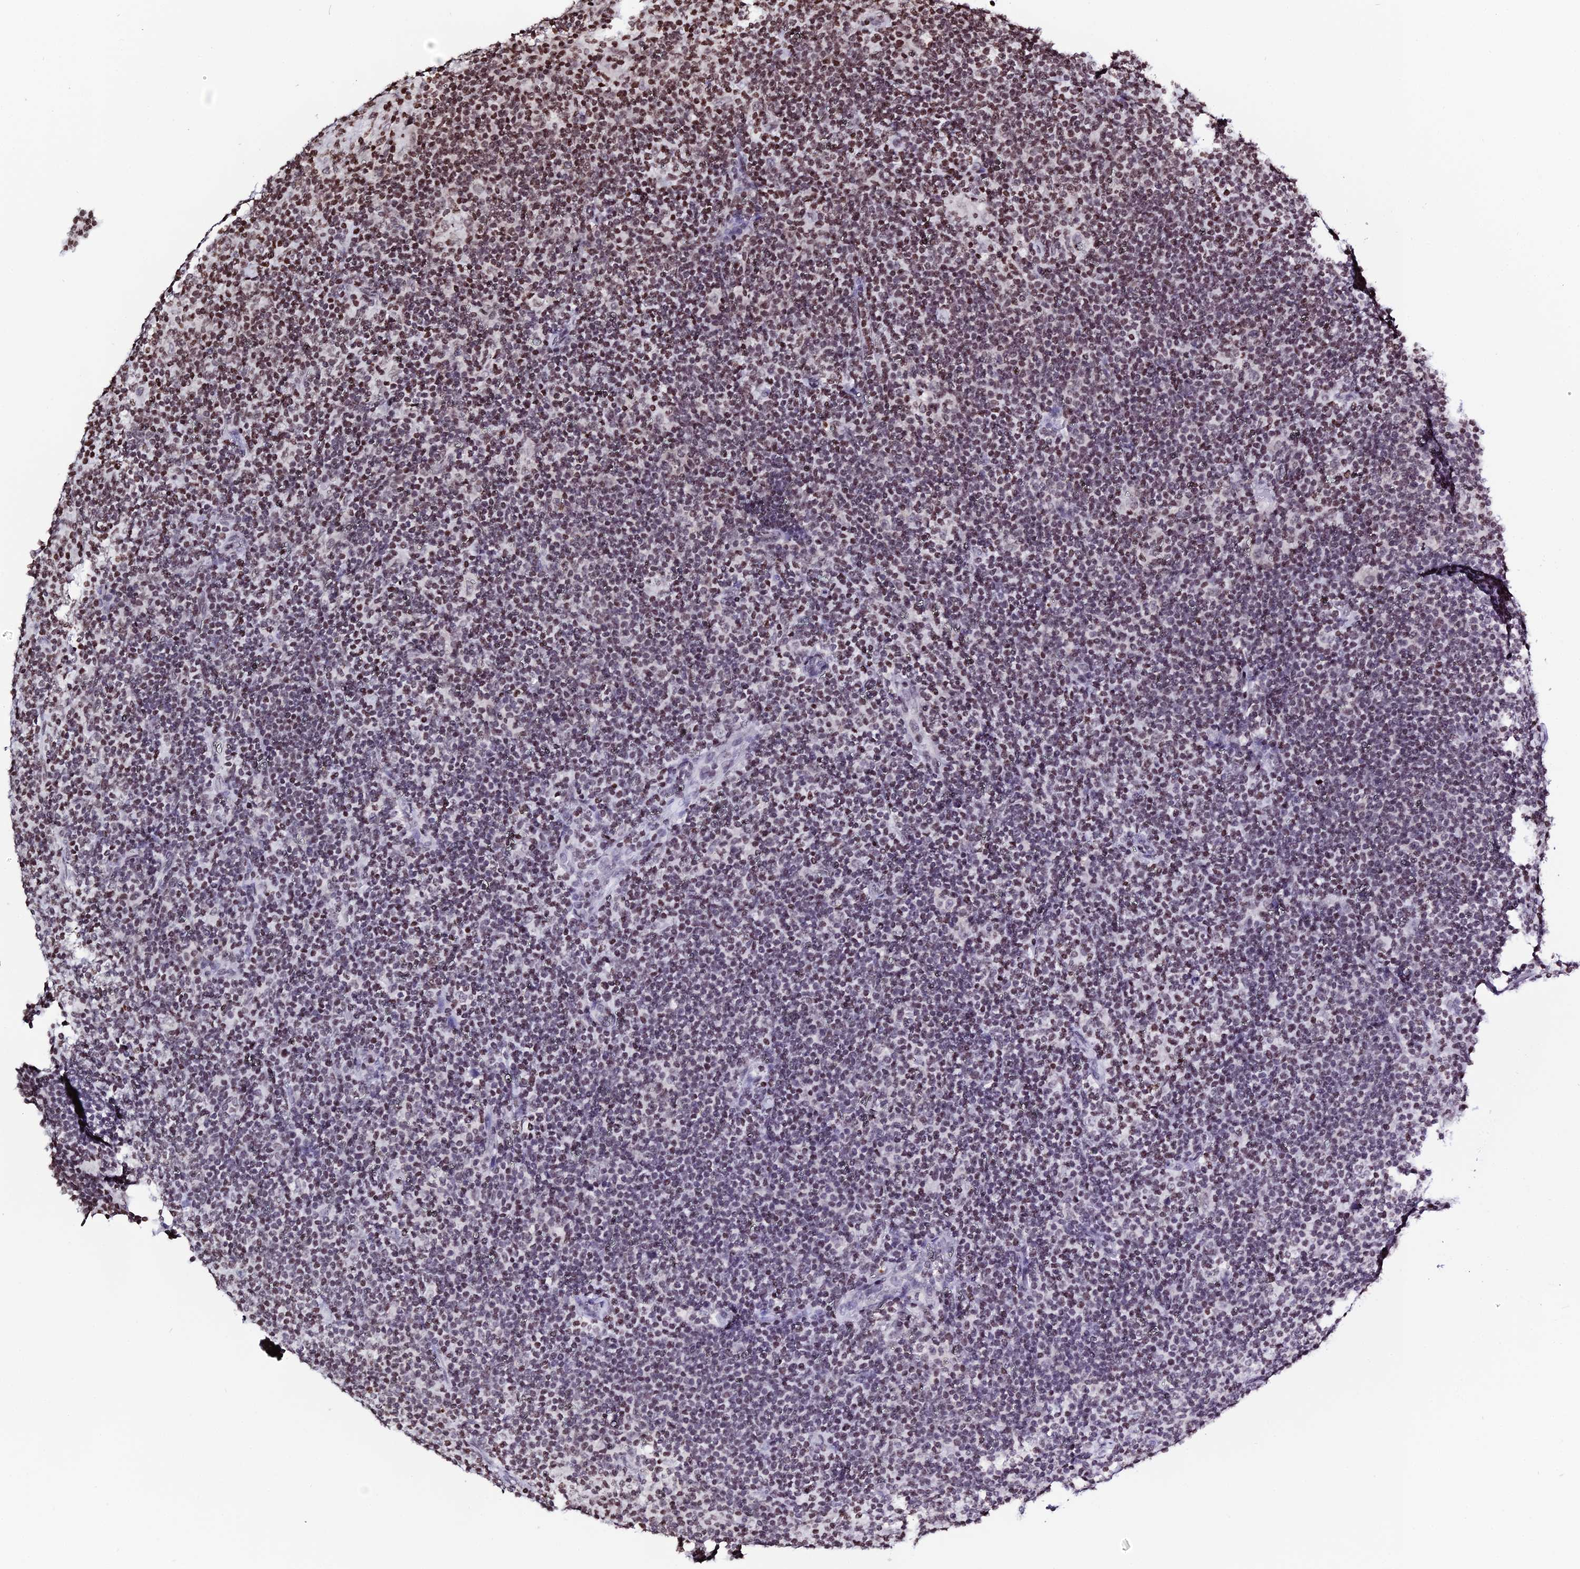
{"staining": {"intensity": "weak", "quantity": "<25%", "location": "nuclear"}, "tissue": "lymphoma", "cell_type": "Tumor cells", "image_type": "cancer", "snomed": [{"axis": "morphology", "description": "Hodgkin's disease, NOS"}, {"axis": "topography", "description": "Lymph node"}], "caption": "Tumor cells are negative for brown protein staining in Hodgkin's disease.", "gene": "MACROH2A2", "patient": {"sex": "female", "age": 57}}